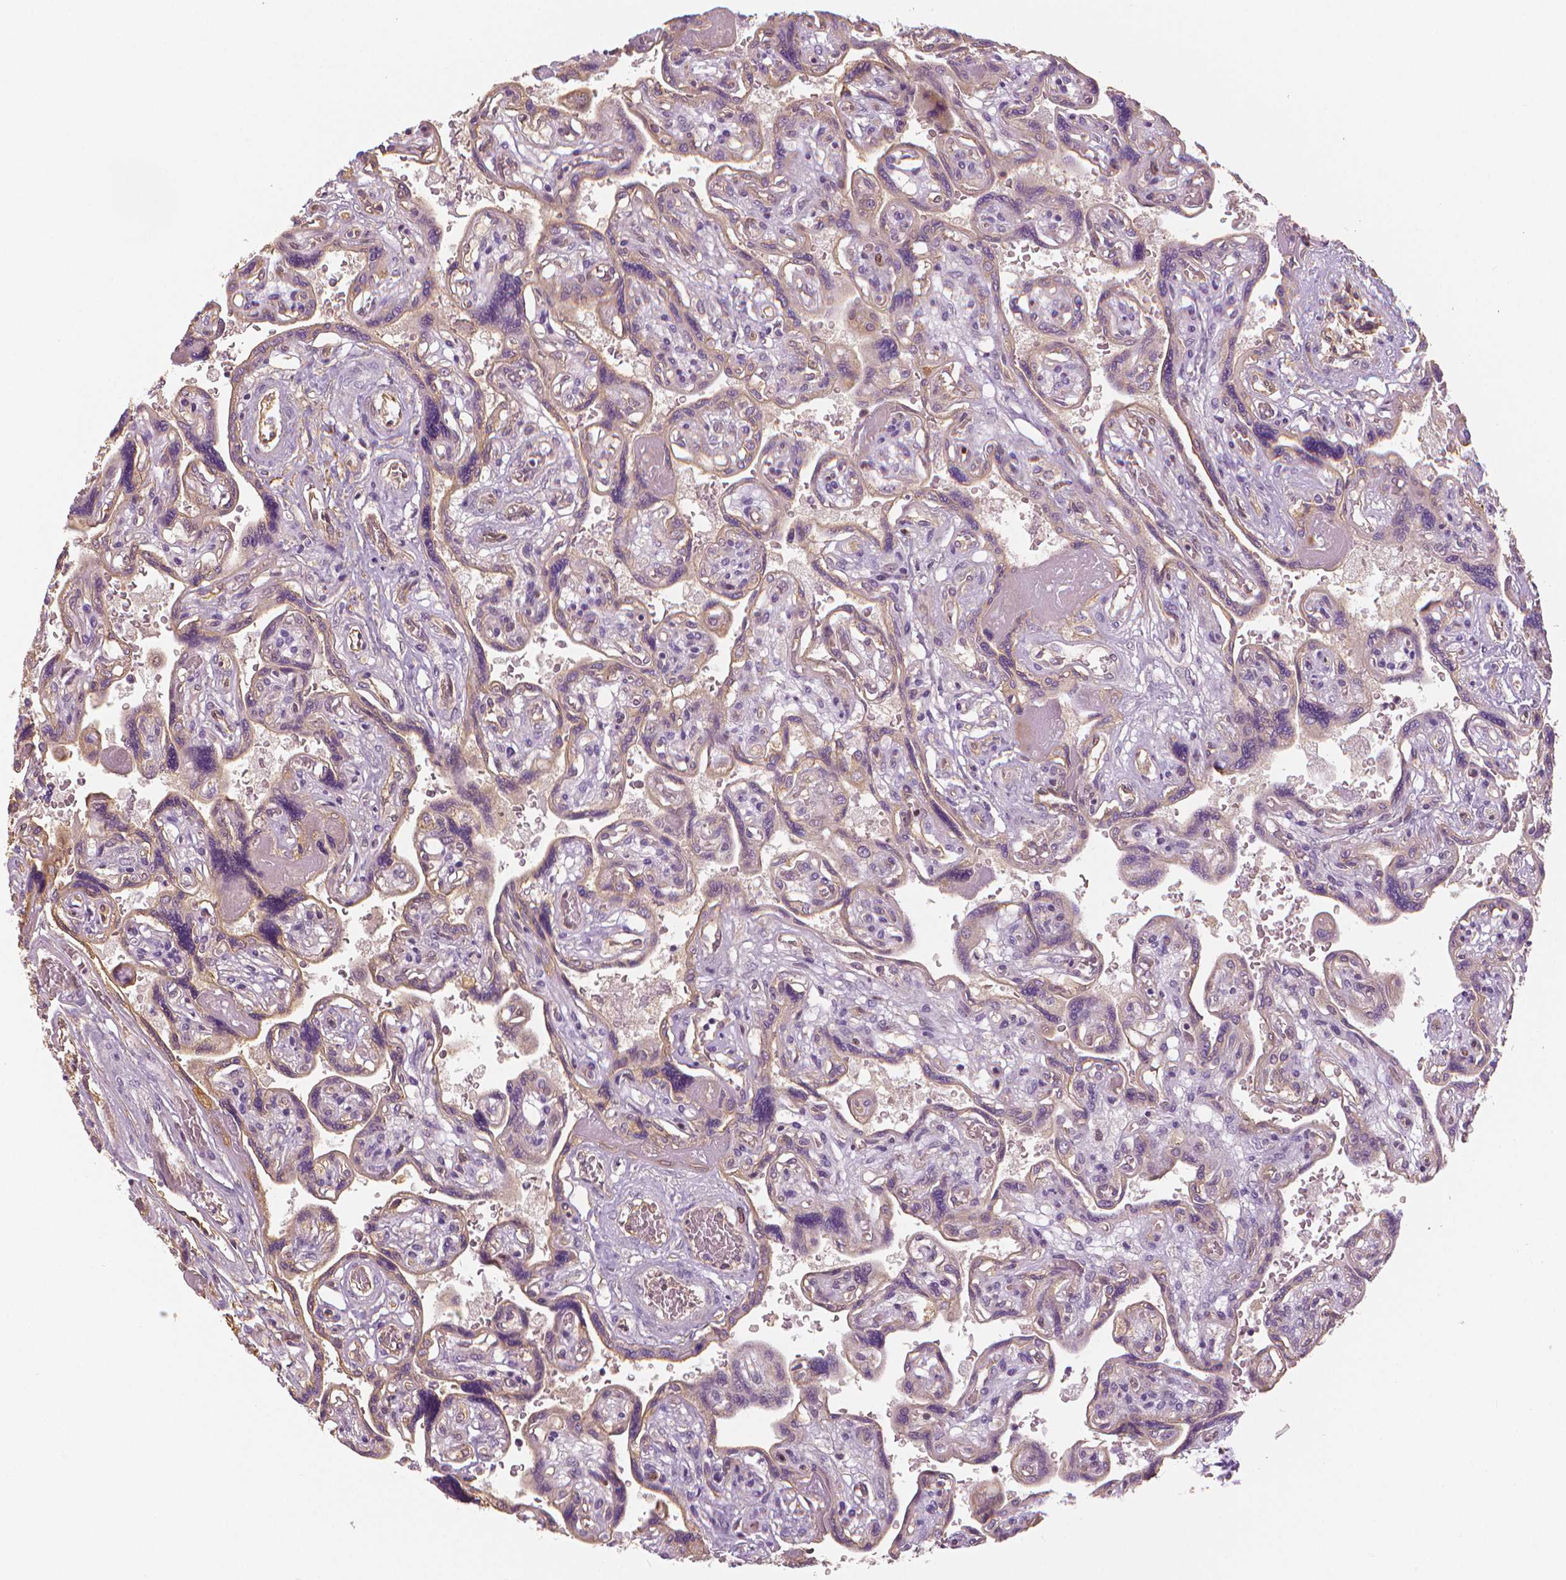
{"staining": {"intensity": "negative", "quantity": "none", "location": "none"}, "tissue": "placenta", "cell_type": "Decidual cells", "image_type": "normal", "snomed": [{"axis": "morphology", "description": "Normal tissue, NOS"}, {"axis": "topography", "description": "Placenta"}], "caption": "Protein analysis of benign placenta shows no significant staining in decidual cells.", "gene": "MKI67", "patient": {"sex": "female", "age": 32}}